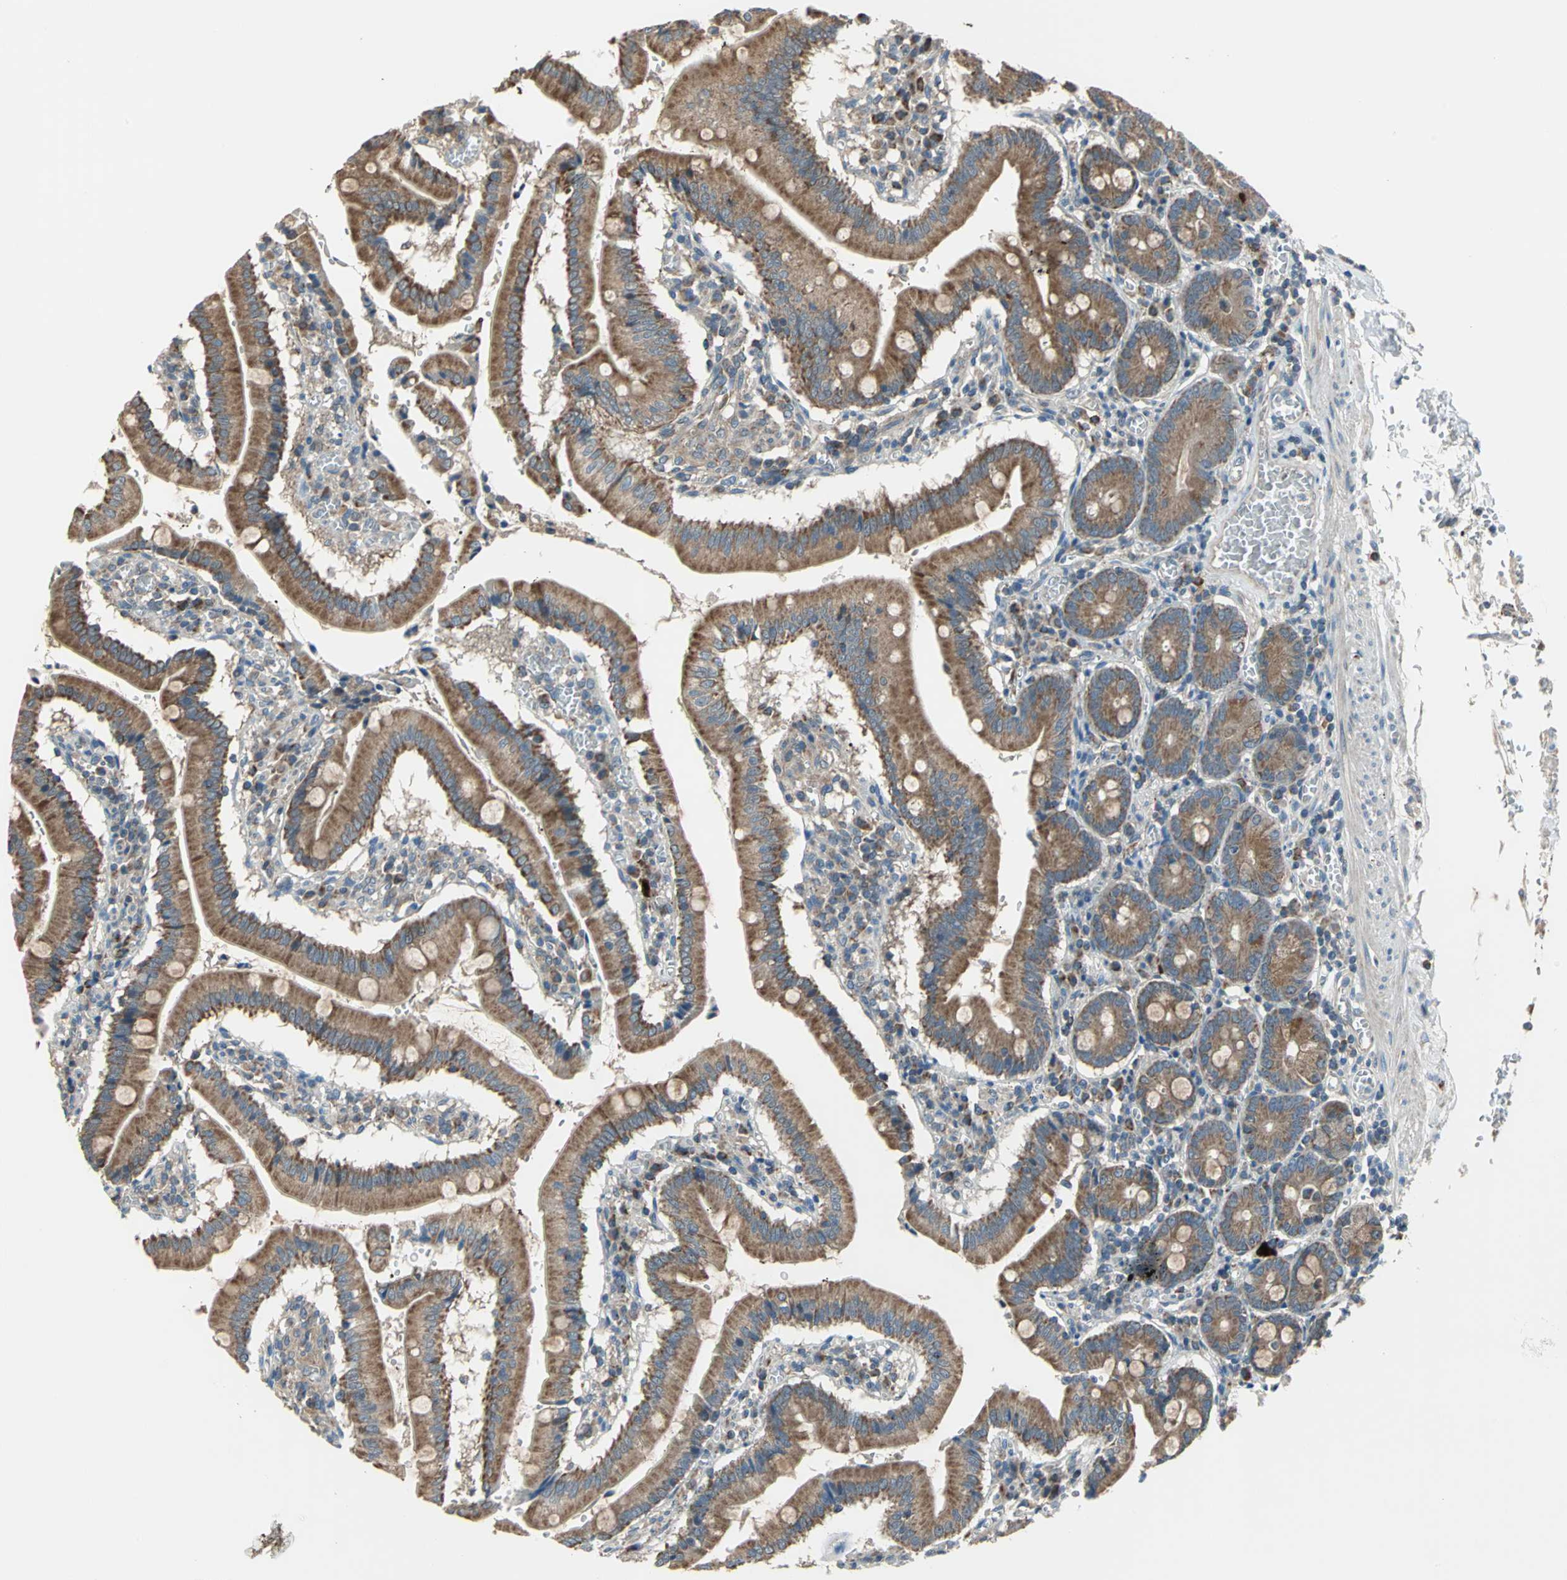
{"staining": {"intensity": "strong", "quantity": ">75%", "location": "cytoplasmic/membranous"}, "tissue": "small intestine", "cell_type": "Glandular cells", "image_type": "normal", "snomed": [{"axis": "morphology", "description": "Normal tissue, NOS"}, {"axis": "topography", "description": "Small intestine"}], "caption": "The photomicrograph displays immunohistochemical staining of normal small intestine. There is strong cytoplasmic/membranous expression is appreciated in about >75% of glandular cells. Nuclei are stained in blue.", "gene": "TRAK1", "patient": {"sex": "male", "age": 71}}